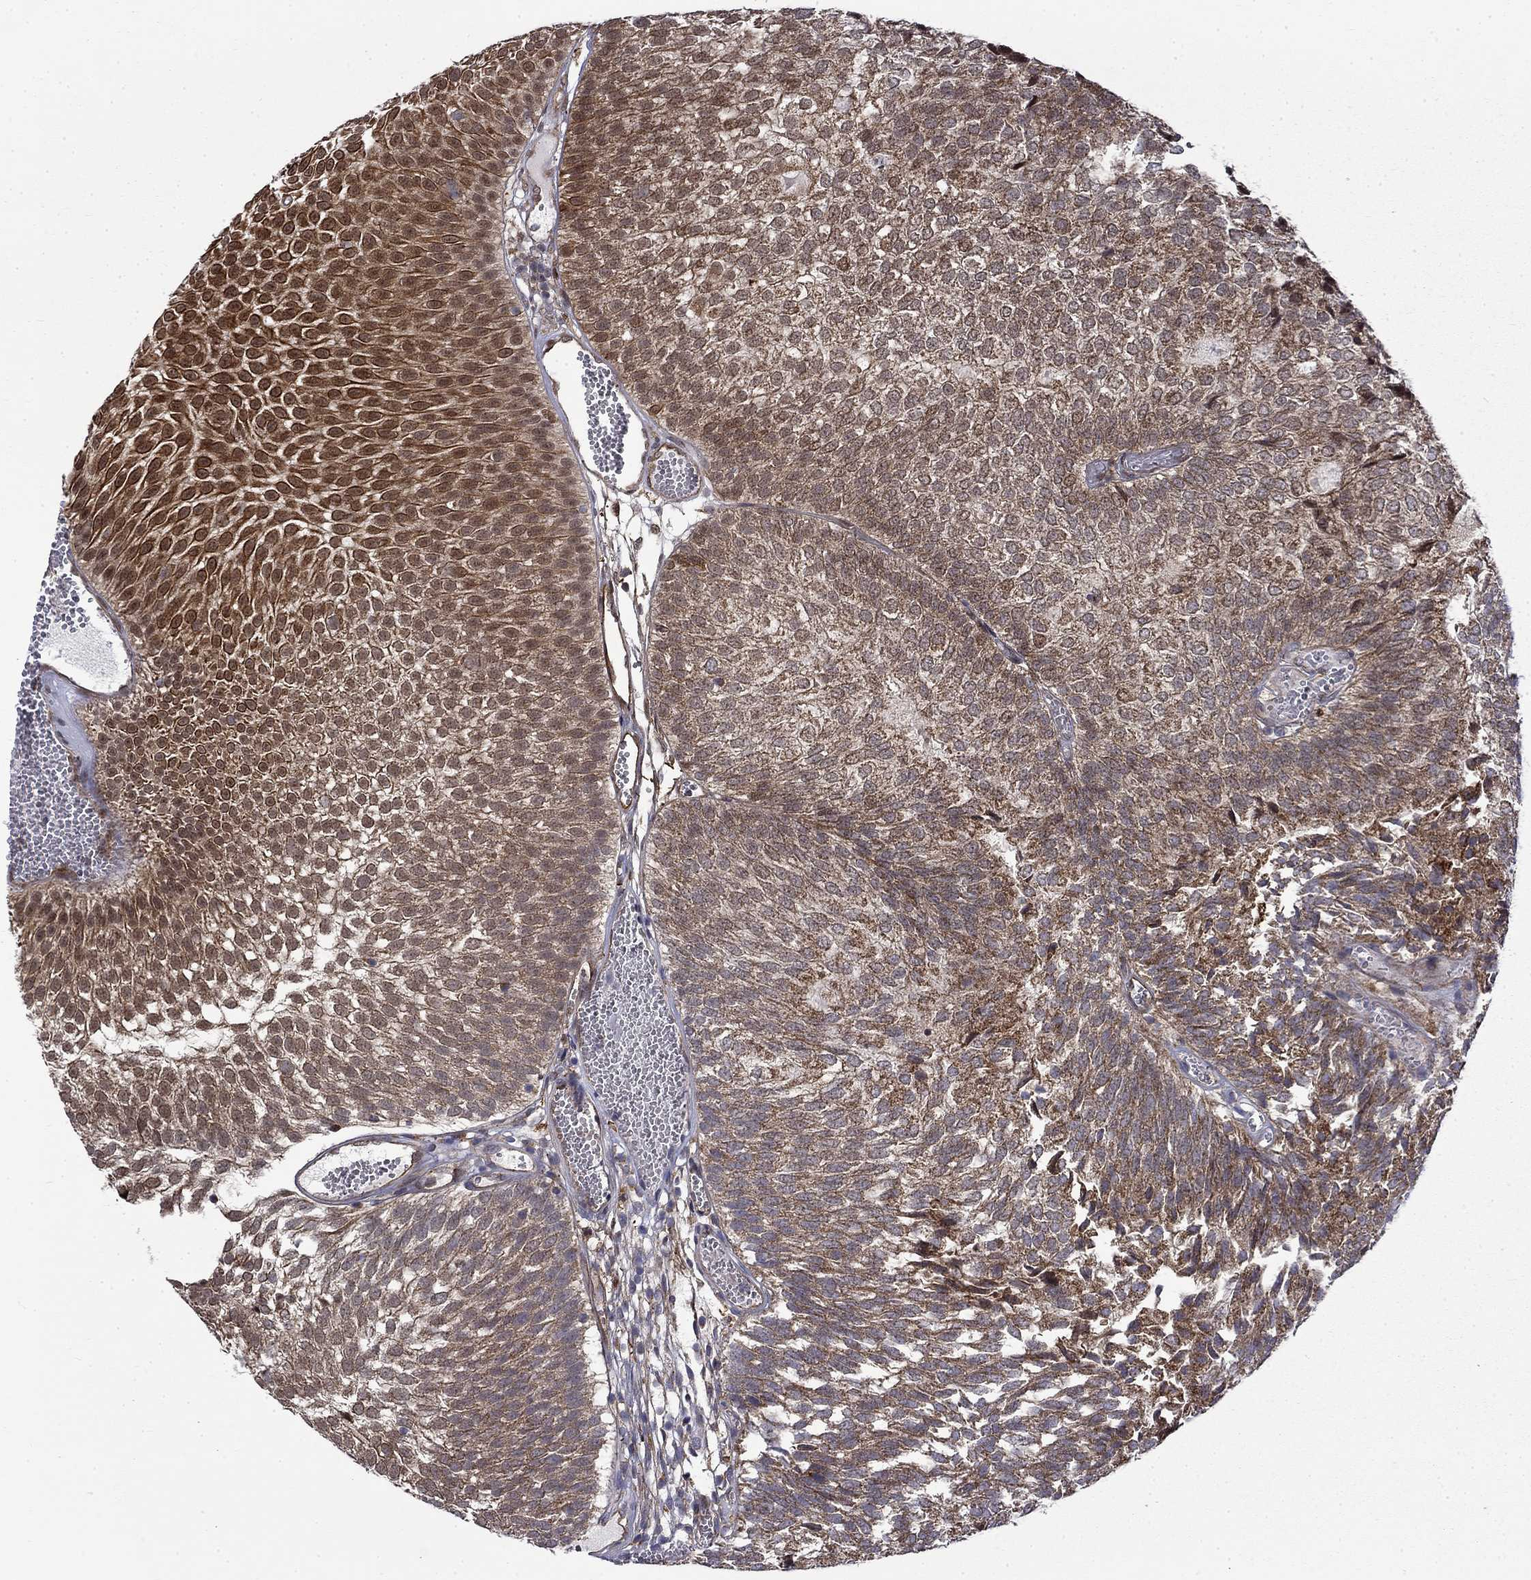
{"staining": {"intensity": "moderate", "quantity": "25%-75%", "location": "cytoplasmic/membranous,nuclear"}, "tissue": "urothelial cancer", "cell_type": "Tumor cells", "image_type": "cancer", "snomed": [{"axis": "morphology", "description": "Urothelial carcinoma, Low grade"}, {"axis": "topography", "description": "Urinary bladder"}], "caption": "Brown immunohistochemical staining in urothelial carcinoma (low-grade) shows moderate cytoplasmic/membranous and nuclear positivity in about 25%-75% of tumor cells.", "gene": "KPNA3", "patient": {"sex": "male", "age": 52}}